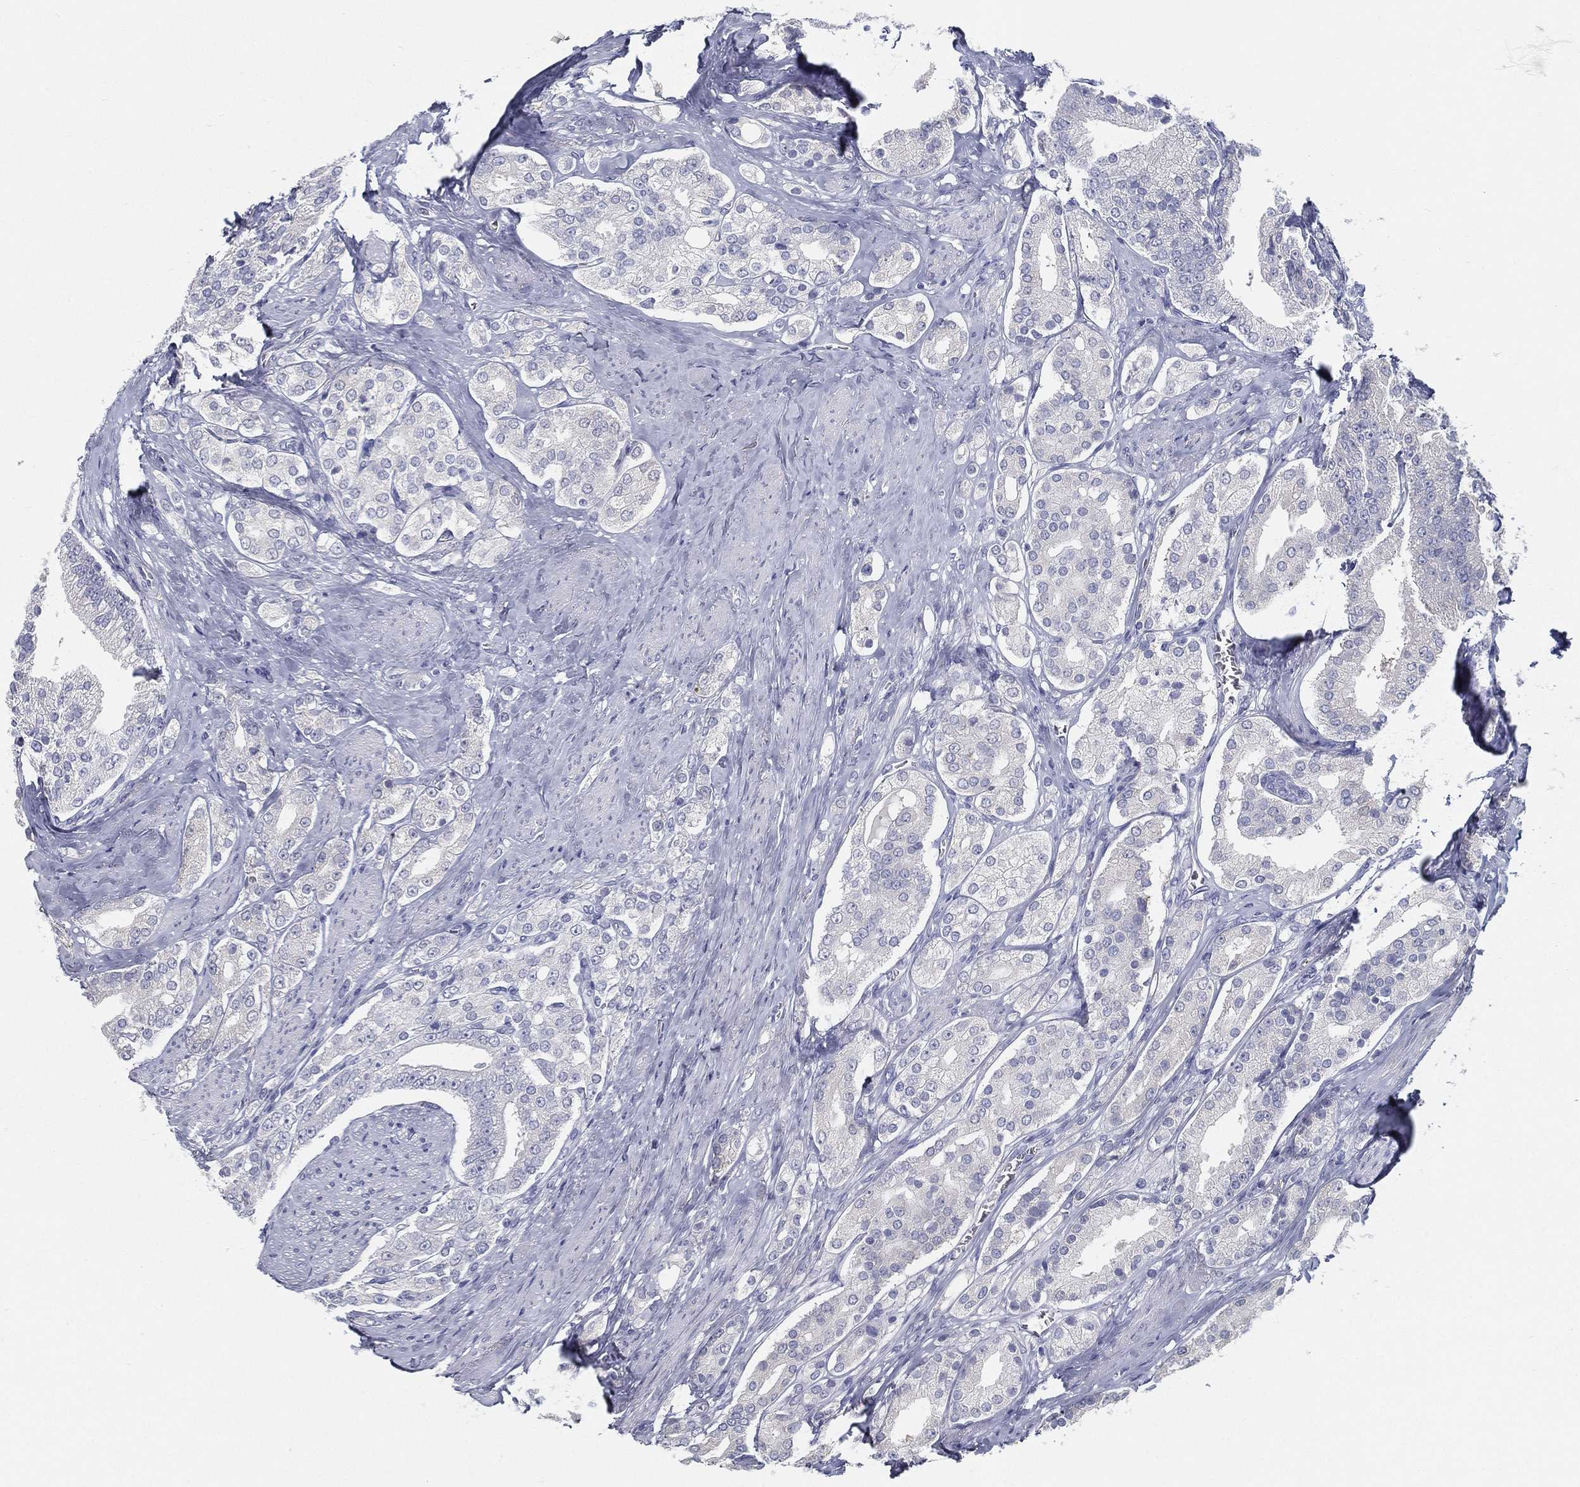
{"staining": {"intensity": "negative", "quantity": "none", "location": "none"}, "tissue": "prostate cancer", "cell_type": "Tumor cells", "image_type": "cancer", "snomed": [{"axis": "morphology", "description": "Adenocarcinoma, NOS"}, {"axis": "topography", "description": "Prostate and seminal vesicle, NOS"}, {"axis": "topography", "description": "Prostate"}], "caption": "IHC of human prostate cancer displays no expression in tumor cells.", "gene": "STS", "patient": {"sex": "male", "age": 67}}